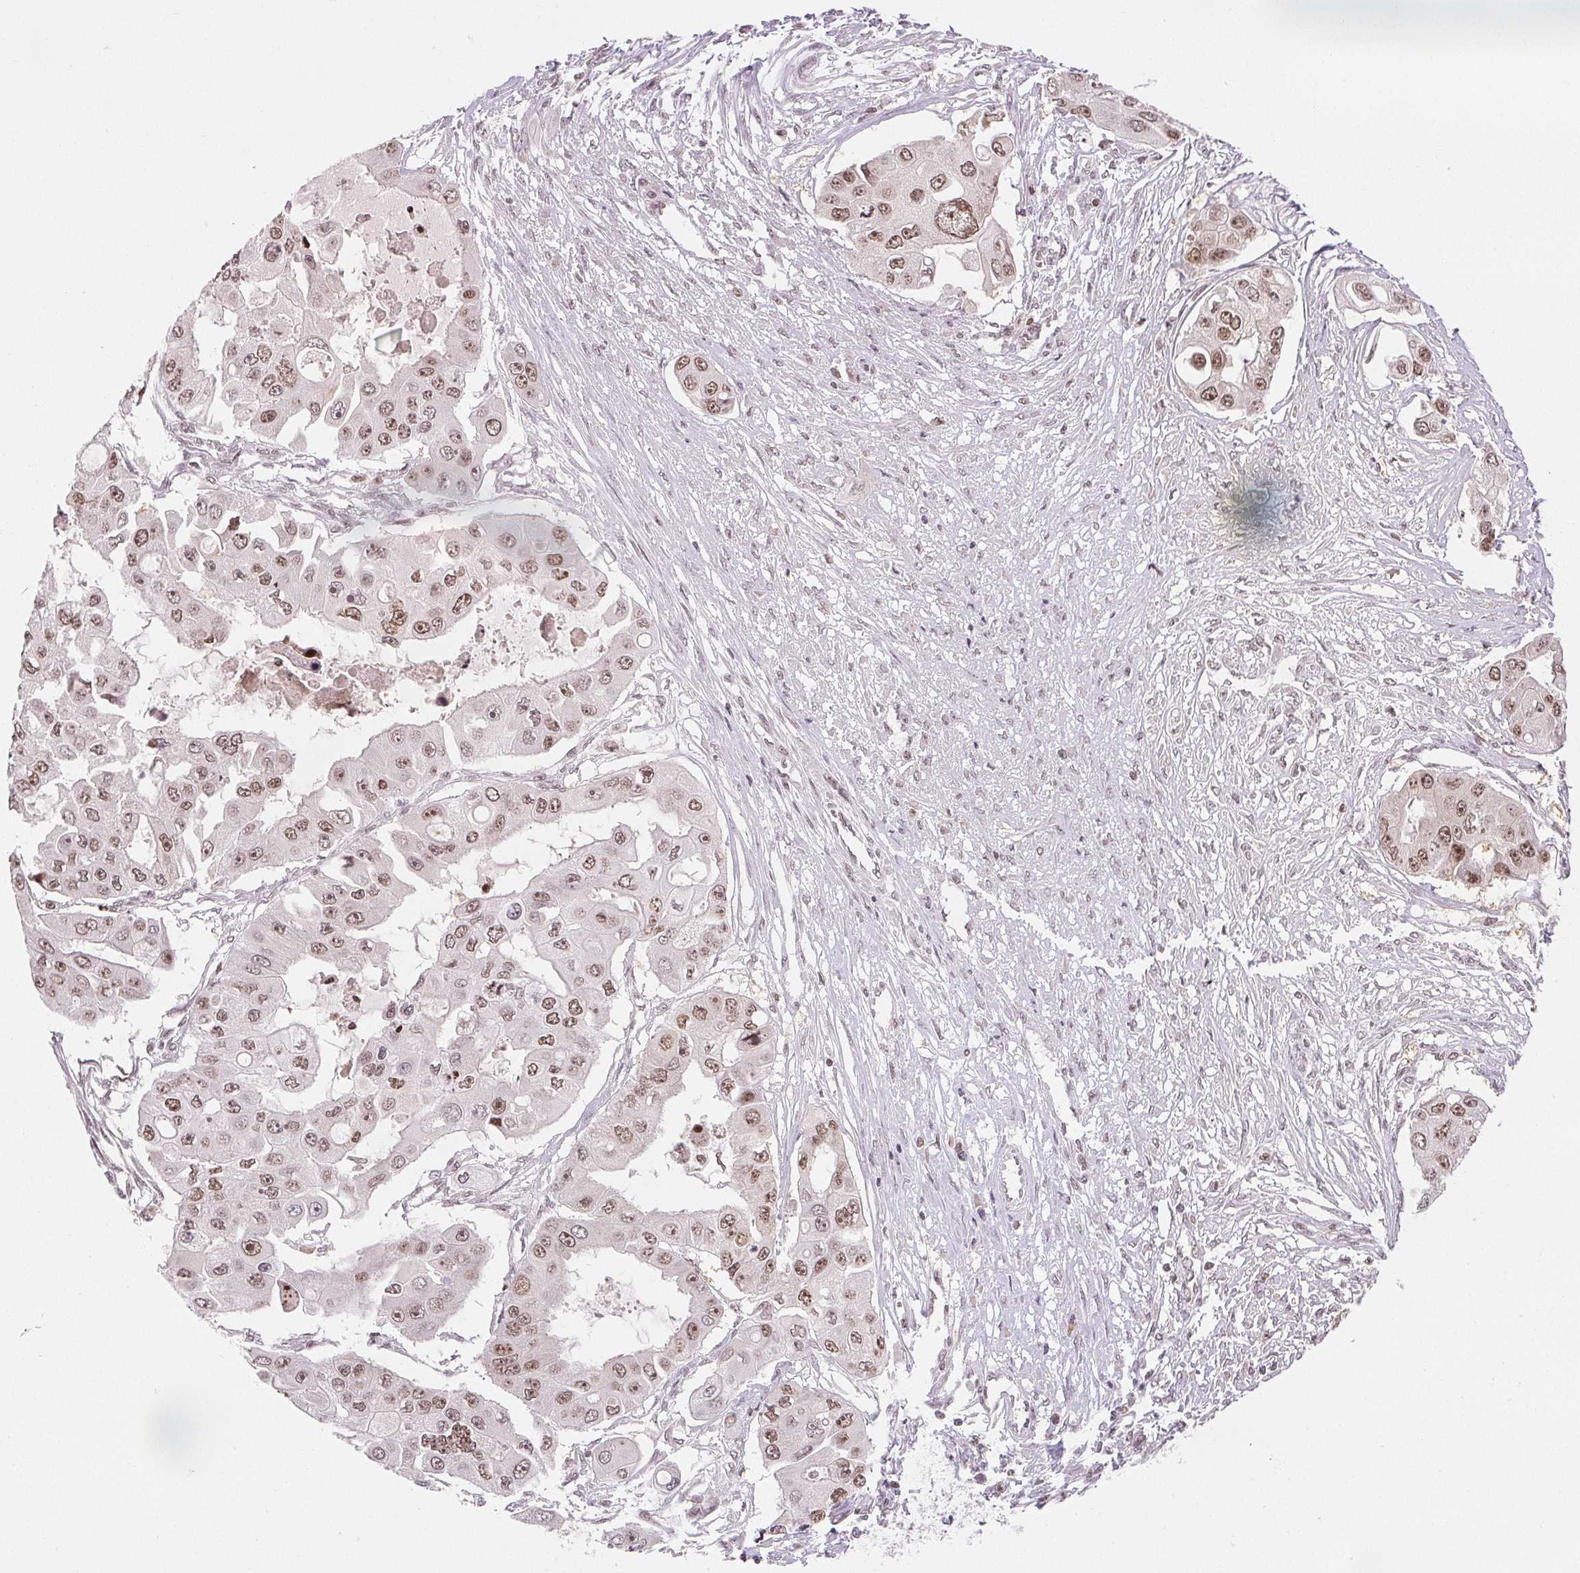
{"staining": {"intensity": "moderate", "quantity": ">75%", "location": "nuclear"}, "tissue": "ovarian cancer", "cell_type": "Tumor cells", "image_type": "cancer", "snomed": [{"axis": "morphology", "description": "Cystadenocarcinoma, serous, NOS"}, {"axis": "topography", "description": "Ovary"}], "caption": "This is an image of immunohistochemistry staining of ovarian serous cystadenocarcinoma, which shows moderate positivity in the nuclear of tumor cells.", "gene": "DEK", "patient": {"sex": "female", "age": 56}}